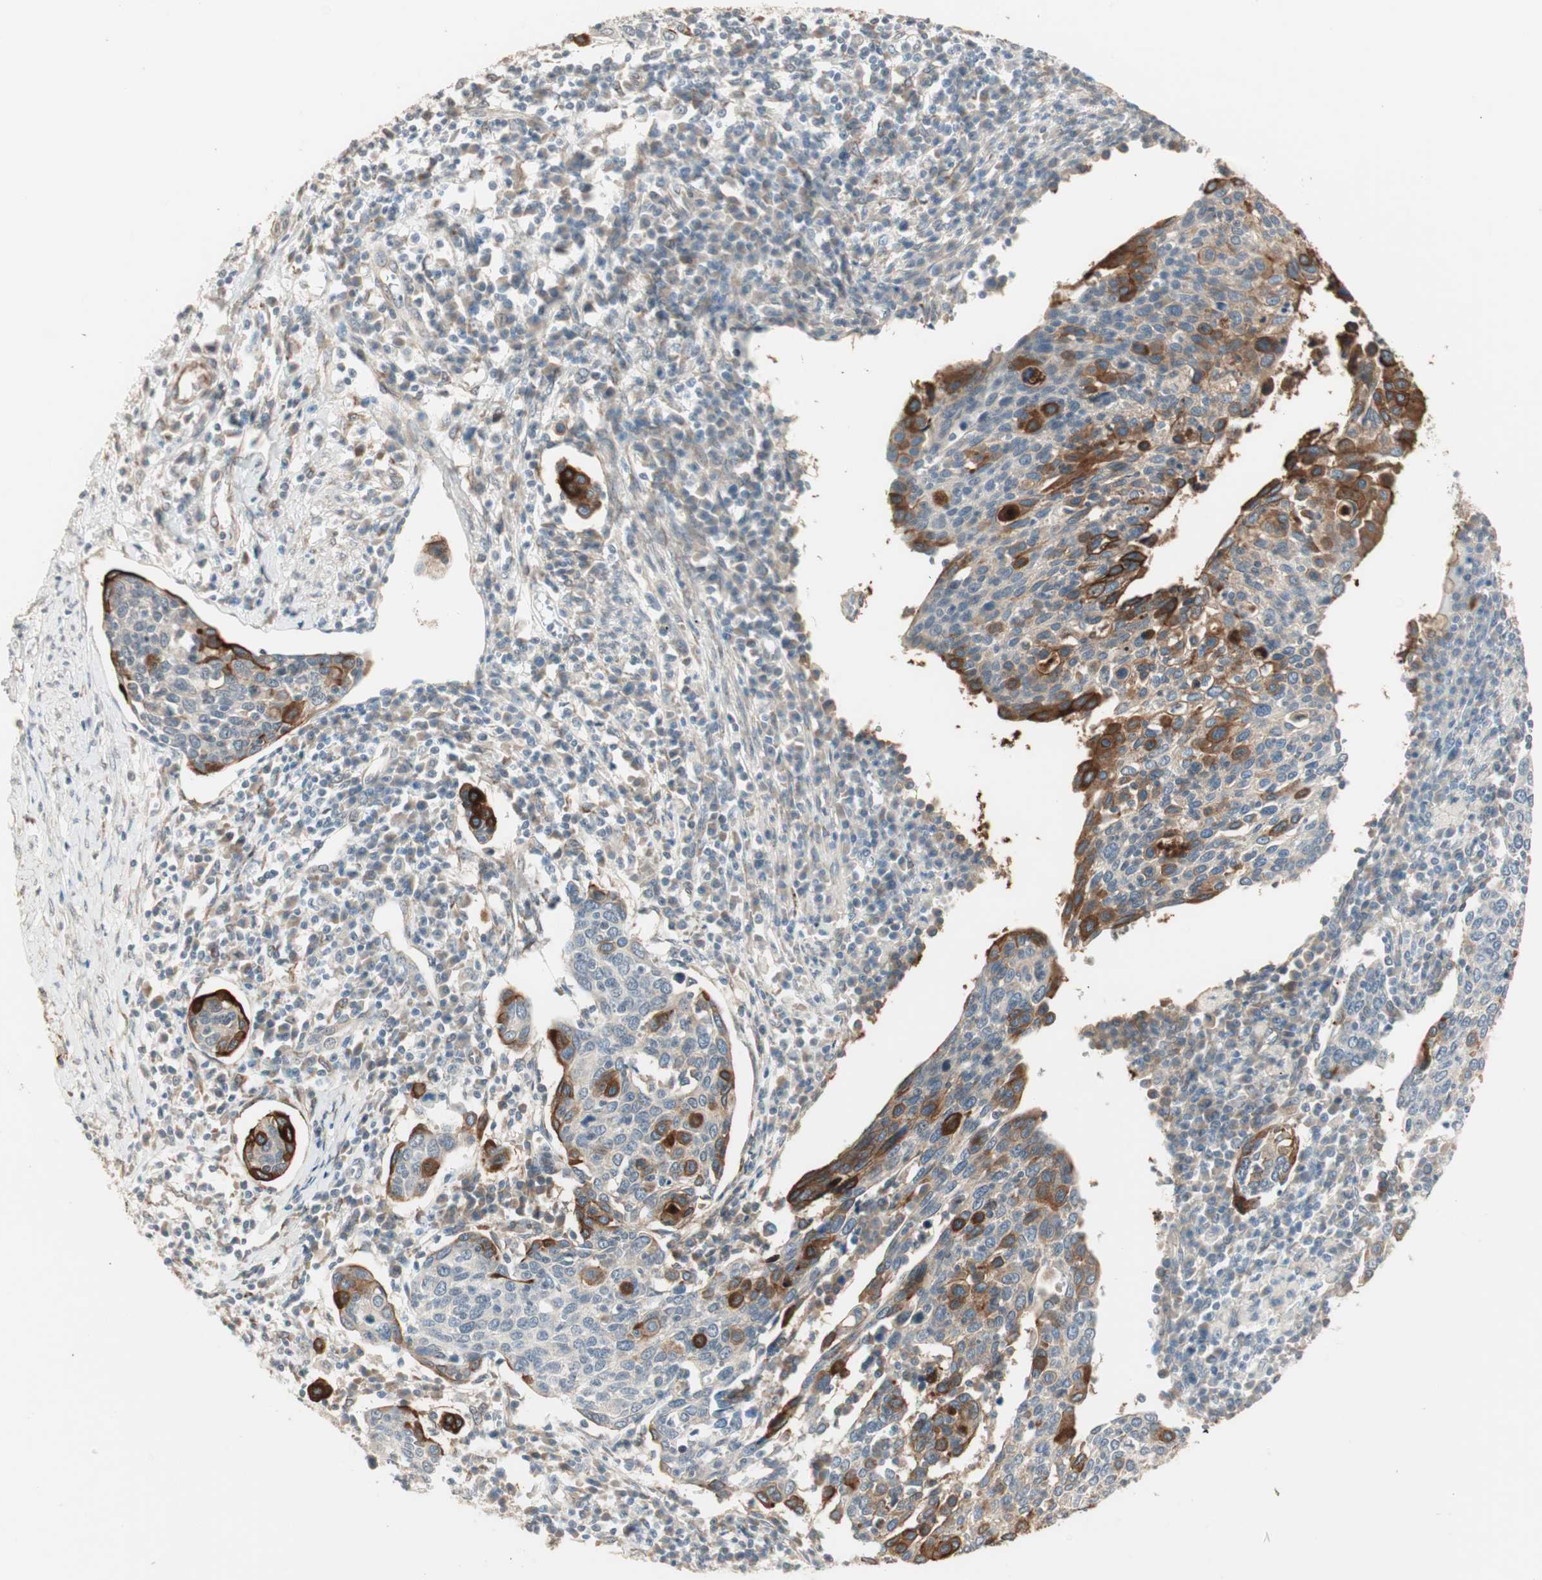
{"staining": {"intensity": "strong", "quantity": "25%-75%", "location": "cytoplasmic/membranous"}, "tissue": "cervical cancer", "cell_type": "Tumor cells", "image_type": "cancer", "snomed": [{"axis": "morphology", "description": "Squamous cell carcinoma, NOS"}, {"axis": "topography", "description": "Cervix"}], "caption": "A high amount of strong cytoplasmic/membranous staining is present in approximately 25%-75% of tumor cells in squamous cell carcinoma (cervical) tissue. The protein is stained brown, and the nuclei are stained in blue (DAB IHC with brightfield microscopy, high magnification).", "gene": "TASOR", "patient": {"sex": "female", "age": 40}}